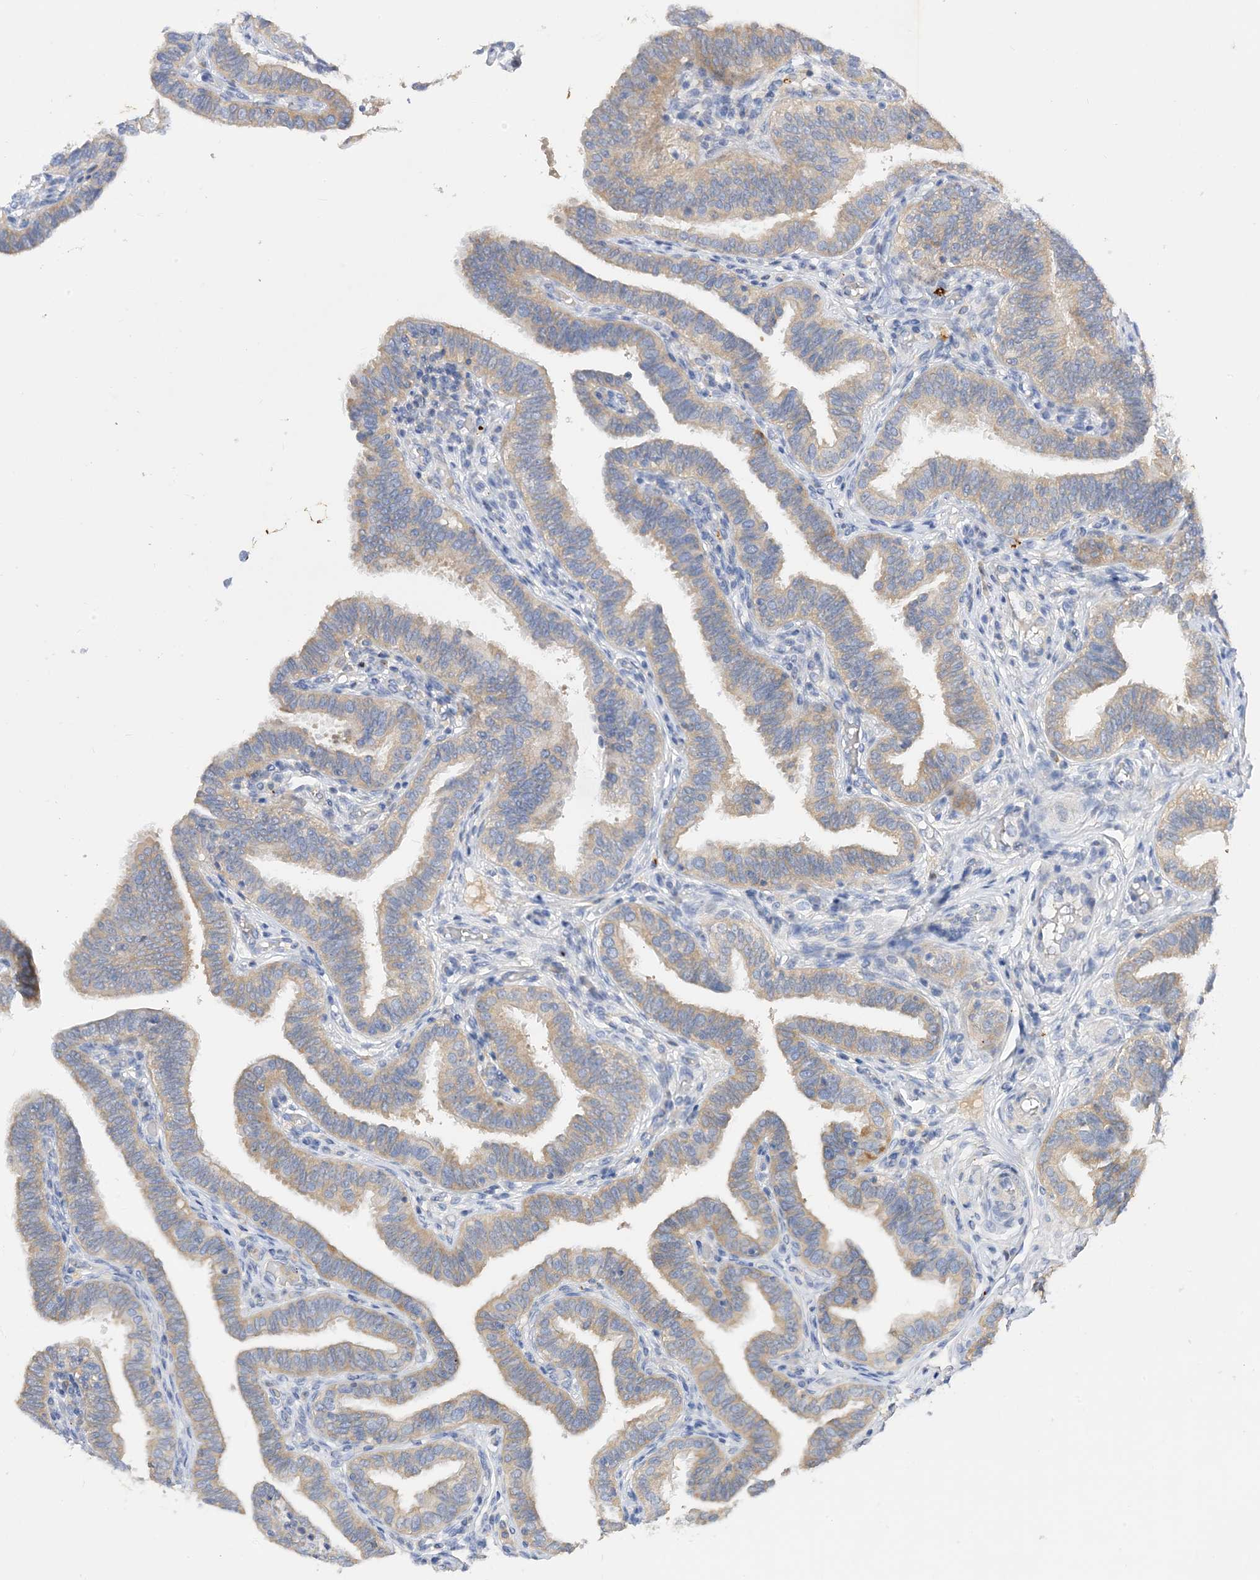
{"staining": {"intensity": "weak", "quantity": ">75%", "location": "cytoplasmic/membranous"}, "tissue": "fallopian tube", "cell_type": "Glandular cells", "image_type": "normal", "snomed": [{"axis": "morphology", "description": "Normal tissue, NOS"}, {"axis": "topography", "description": "Fallopian tube"}], "caption": "Immunohistochemical staining of unremarkable fallopian tube displays >75% levels of weak cytoplasmic/membranous protein positivity in approximately >75% of glandular cells. (DAB IHC with brightfield microscopy, high magnification).", "gene": "ARV1", "patient": {"sex": "female", "age": 39}}